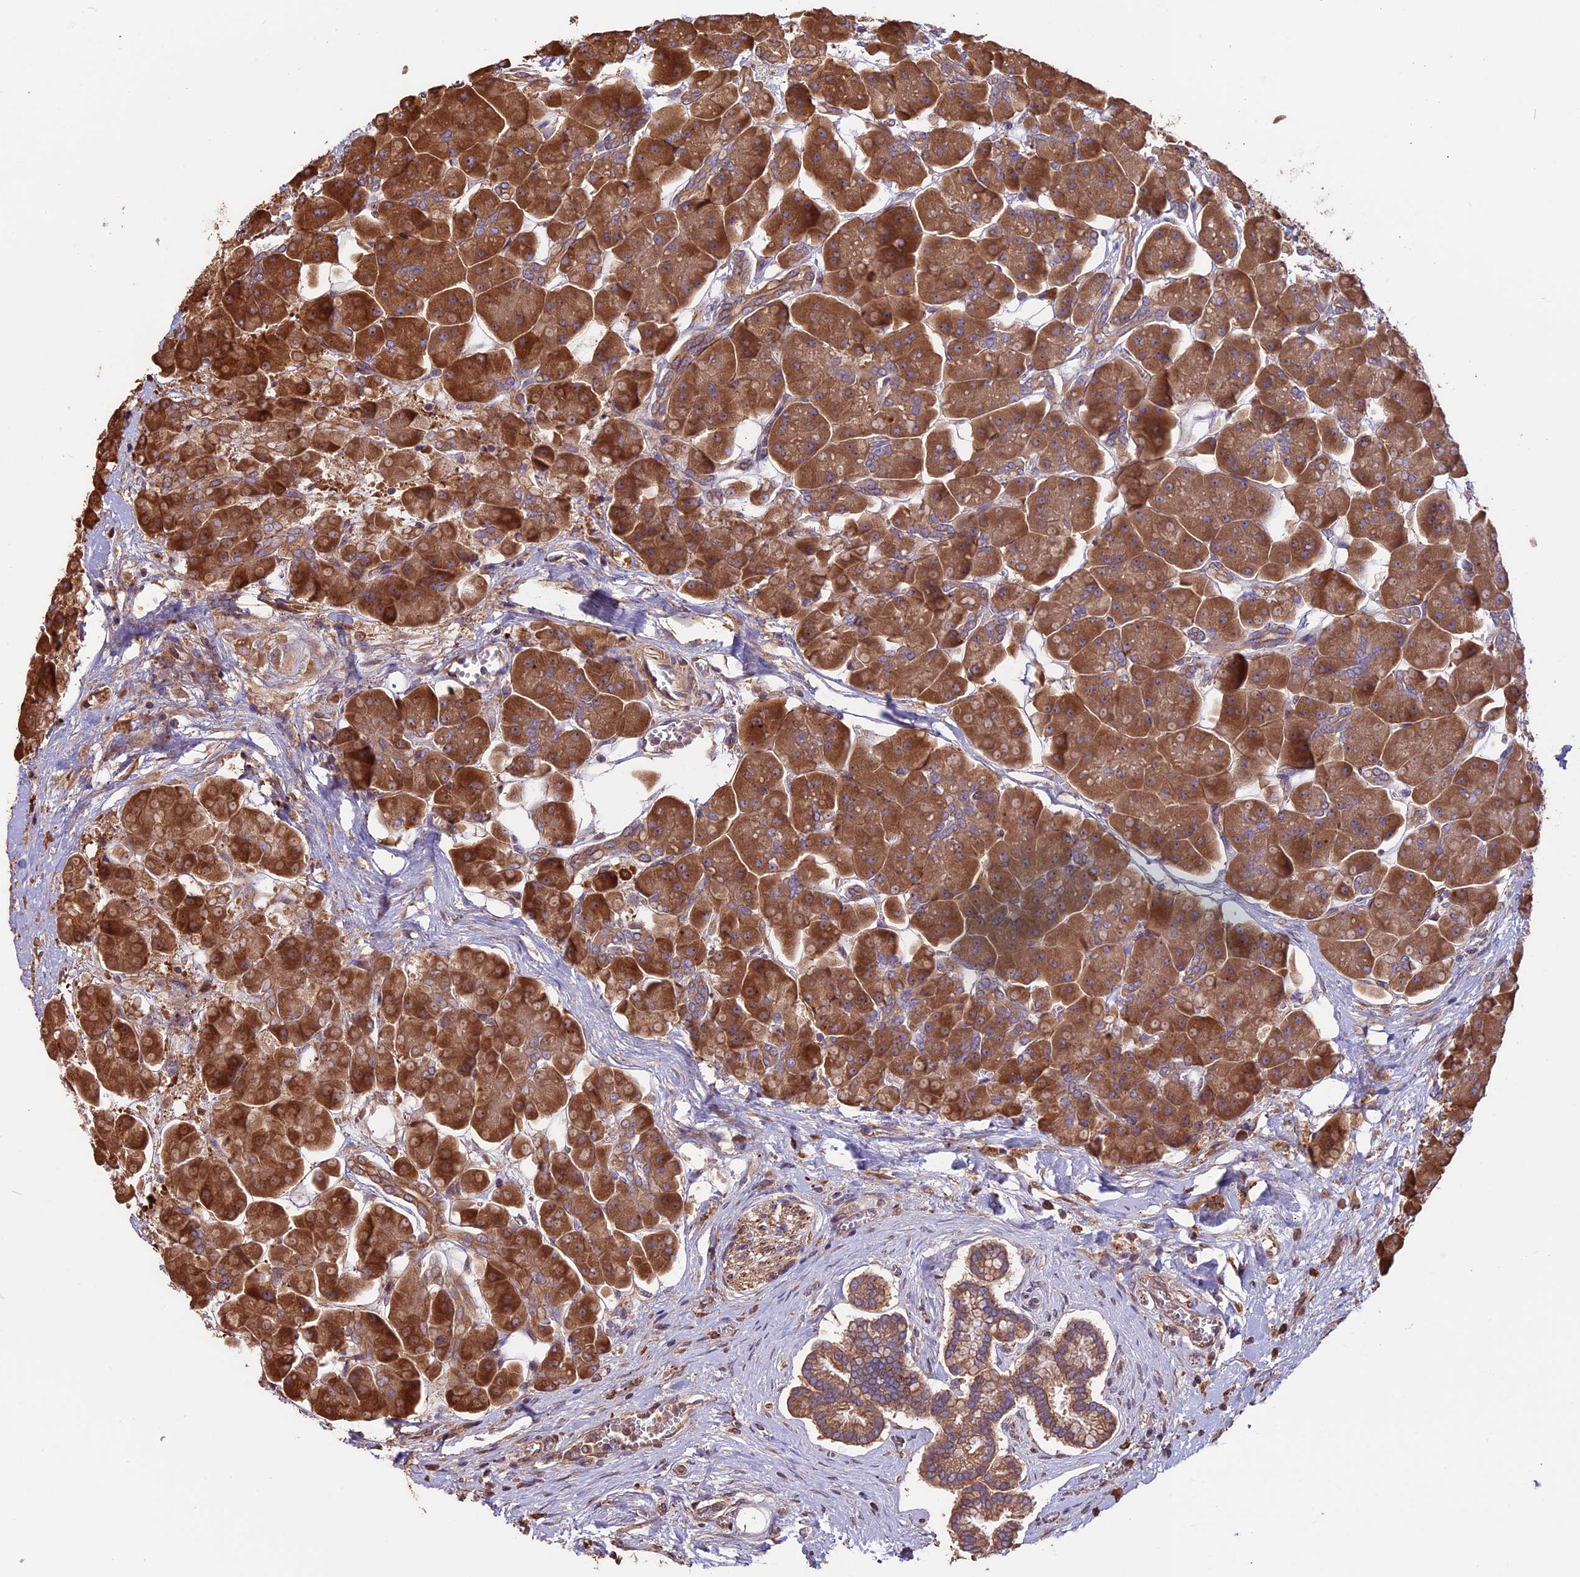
{"staining": {"intensity": "strong", "quantity": ">75%", "location": "cytoplasmic/membranous"}, "tissue": "pancreas", "cell_type": "Exocrine glandular cells", "image_type": "normal", "snomed": [{"axis": "morphology", "description": "Normal tissue, NOS"}, {"axis": "topography", "description": "Pancreas"}], "caption": "IHC of benign human pancreas reveals high levels of strong cytoplasmic/membranous expression in approximately >75% of exocrine glandular cells.", "gene": "VWA3A", "patient": {"sex": "male", "age": 66}}